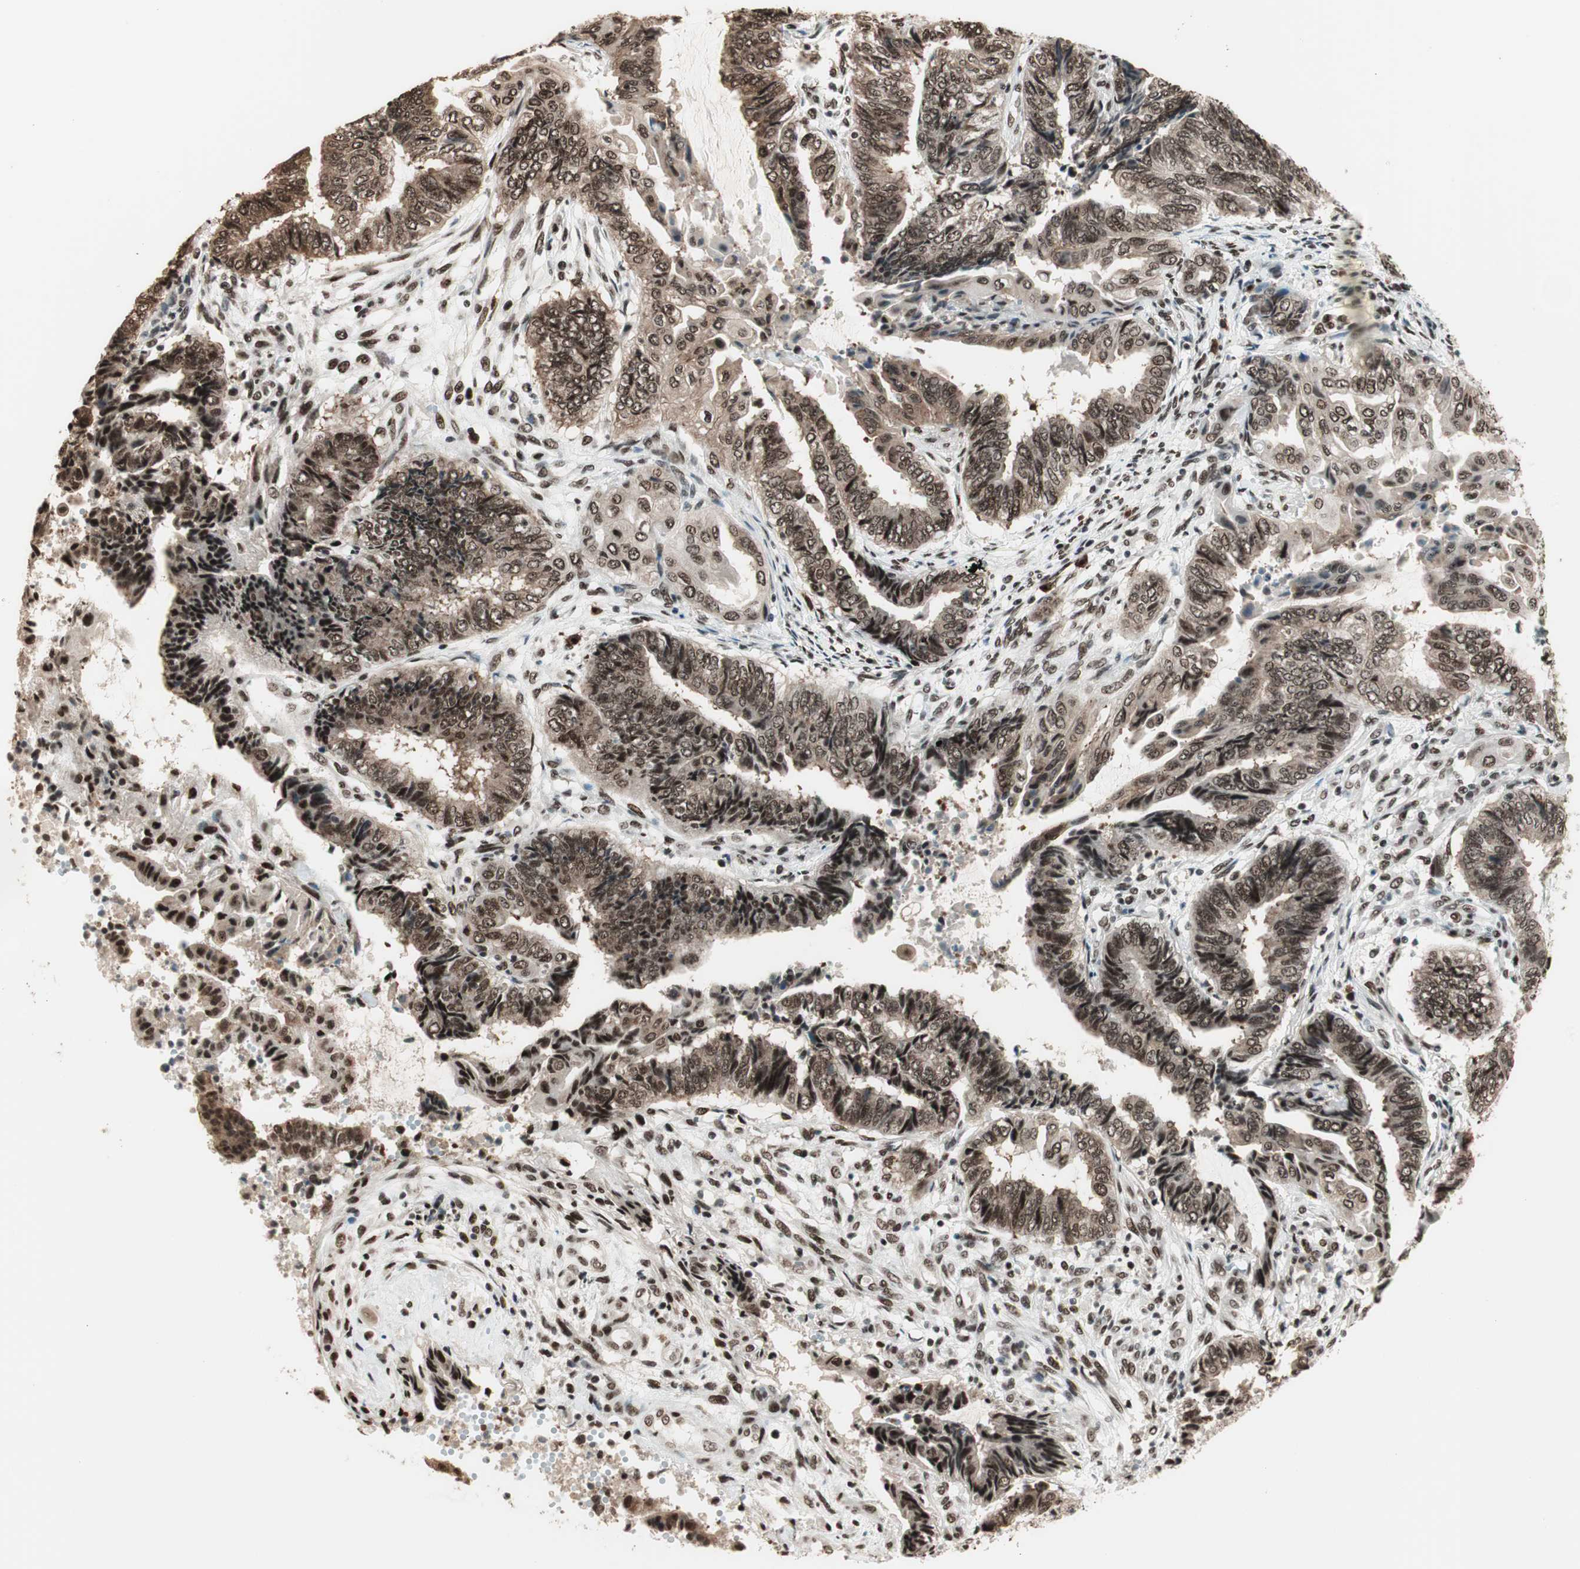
{"staining": {"intensity": "moderate", "quantity": ">75%", "location": "nuclear"}, "tissue": "endometrial cancer", "cell_type": "Tumor cells", "image_type": "cancer", "snomed": [{"axis": "morphology", "description": "Adenocarcinoma, NOS"}, {"axis": "topography", "description": "Uterus"}, {"axis": "topography", "description": "Endometrium"}], "caption": "Adenocarcinoma (endometrial) was stained to show a protein in brown. There is medium levels of moderate nuclear staining in approximately >75% of tumor cells.", "gene": "SMARCE1", "patient": {"sex": "female", "age": 70}}